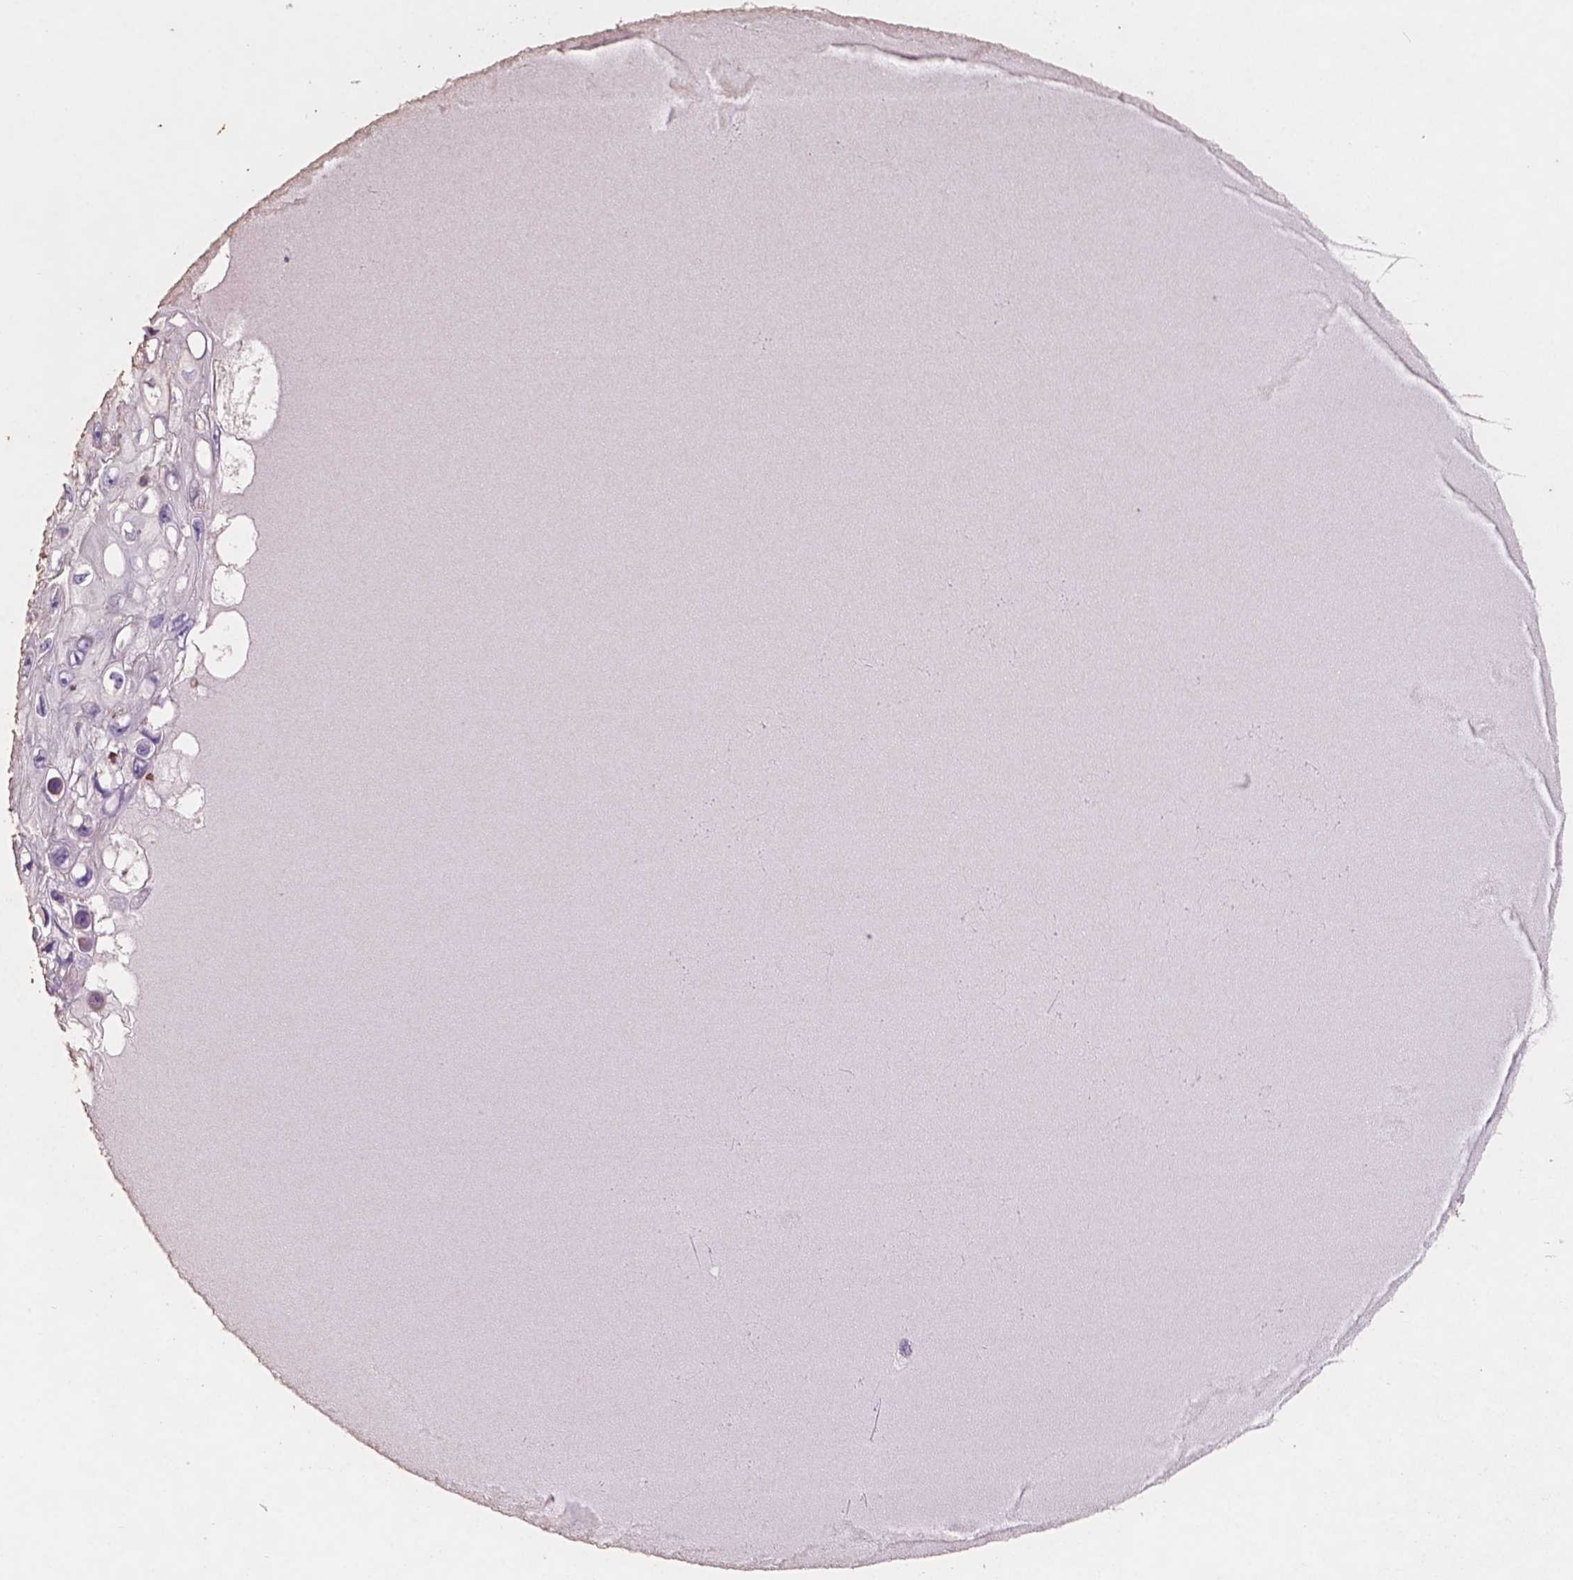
{"staining": {"intensity": "negative", "quantity": "none", "location": "none"}, "tissue": "skin cancer", "cell_type": "Tumor cells", "image_type": "cancer", "snomed": [{"axis": "morphology", "description": "Squamous cell carcinoma, NOS"}, {"axis": "topography", "description": "Skin"}], "caption": "Immunohistochemistry (IHC) of human skin squamous cell carcinoma reveals no positivity in tumor cells.", "gene": "COMMD4", "patient": {"sex": "male", "age": 82}}